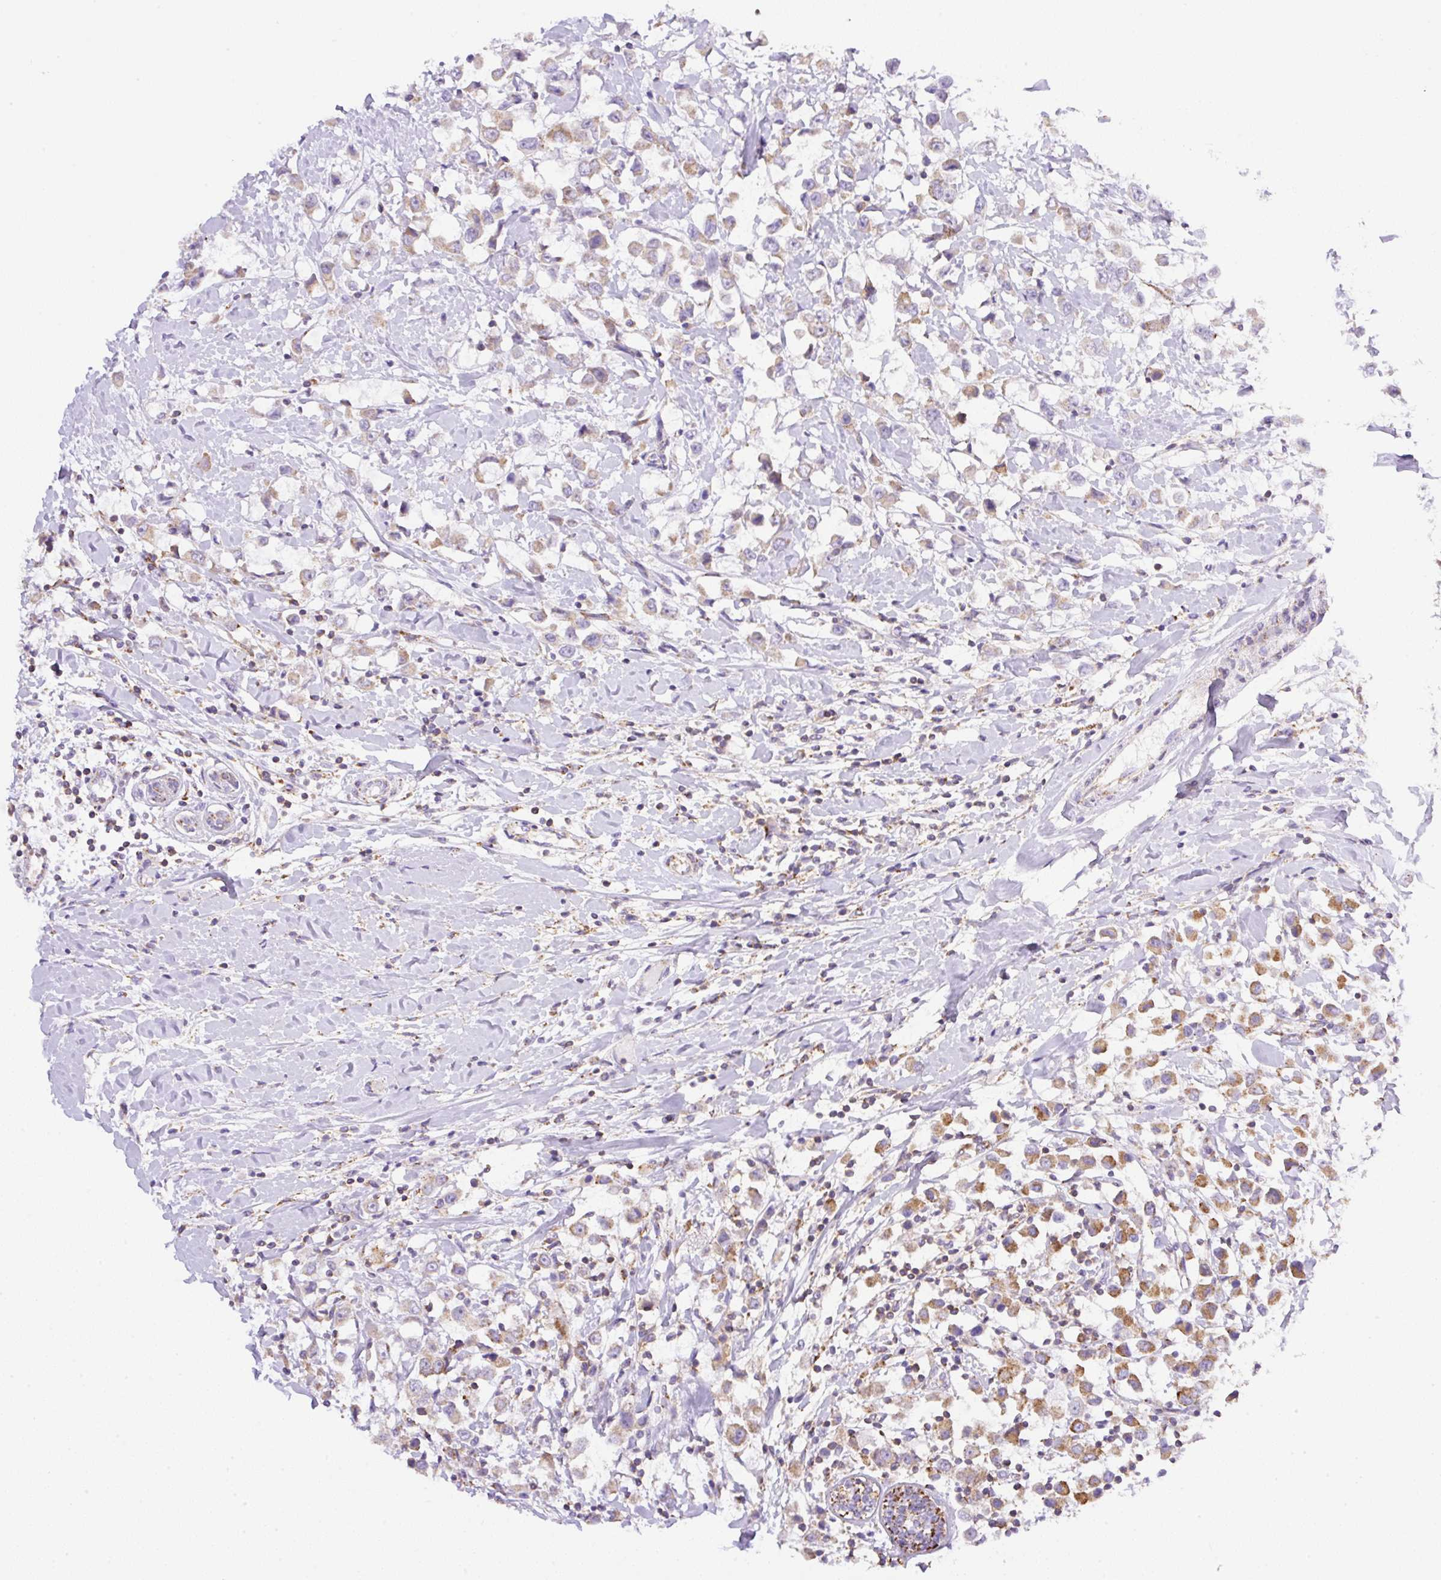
{"staining": {"intensity": "moderate", "quantity": ">75%", "location": "cytoplasmic/membranous"}, "tissue": "breast cancer", "cell_type": "Tumor cells", "image_type": "cancer", "snomed": [{"axis": "morphology", "description": "Duct carcinoma"}, {"axis": "topography", "description": "Breast"}], "caption": "DAB immunohistochemical staining of human breast cancer (infiltrating ductal carcinoma) demonstrates moderate cytoplasmic/membranous protein expression in about >75% of tumor cells.", "gene": "NF1", "patient": {"sex": "female", "age": 61}}